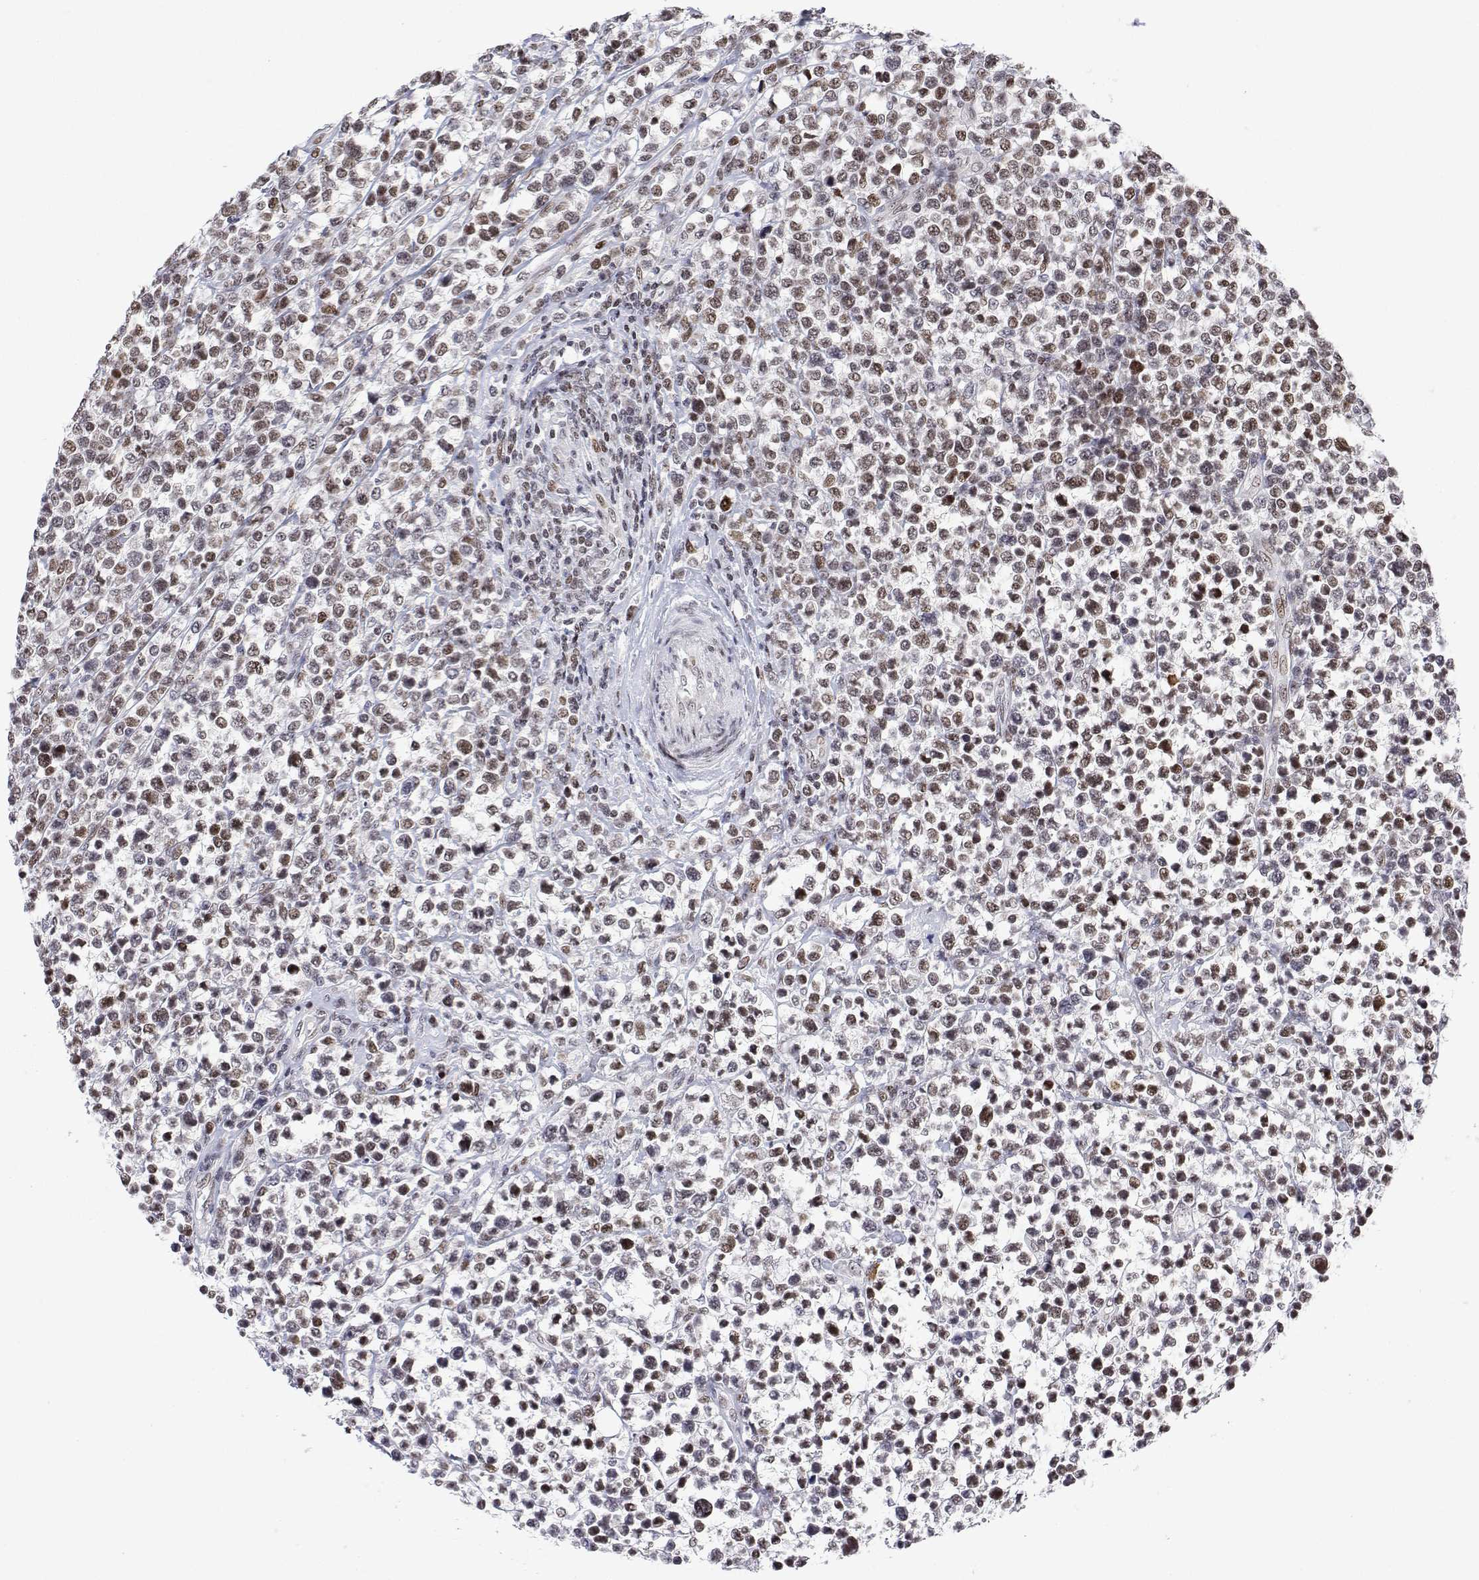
{"staining": {"intensity": "moderate", "quantity": ">75%", "location": "nuclear"}, "tissue": "lymphoma", "cell_type": "Tumor cells", "image_type": "cancer", "snomed": [{"axis": "morphology", "description": "Malignant lymphoma, non-Hodgkin's type, High grade"}, {"axis": "topography", "description": "Soft tissue"}], "caption": "This is a micrograph of IHC staining of high-grade malignant lymphoma, non-Hodgkin's type, which shows moderate positivity in the nuclear of tumor cells.", "gene": "XPC", "patient": {"sex": "female", "age": 56}}